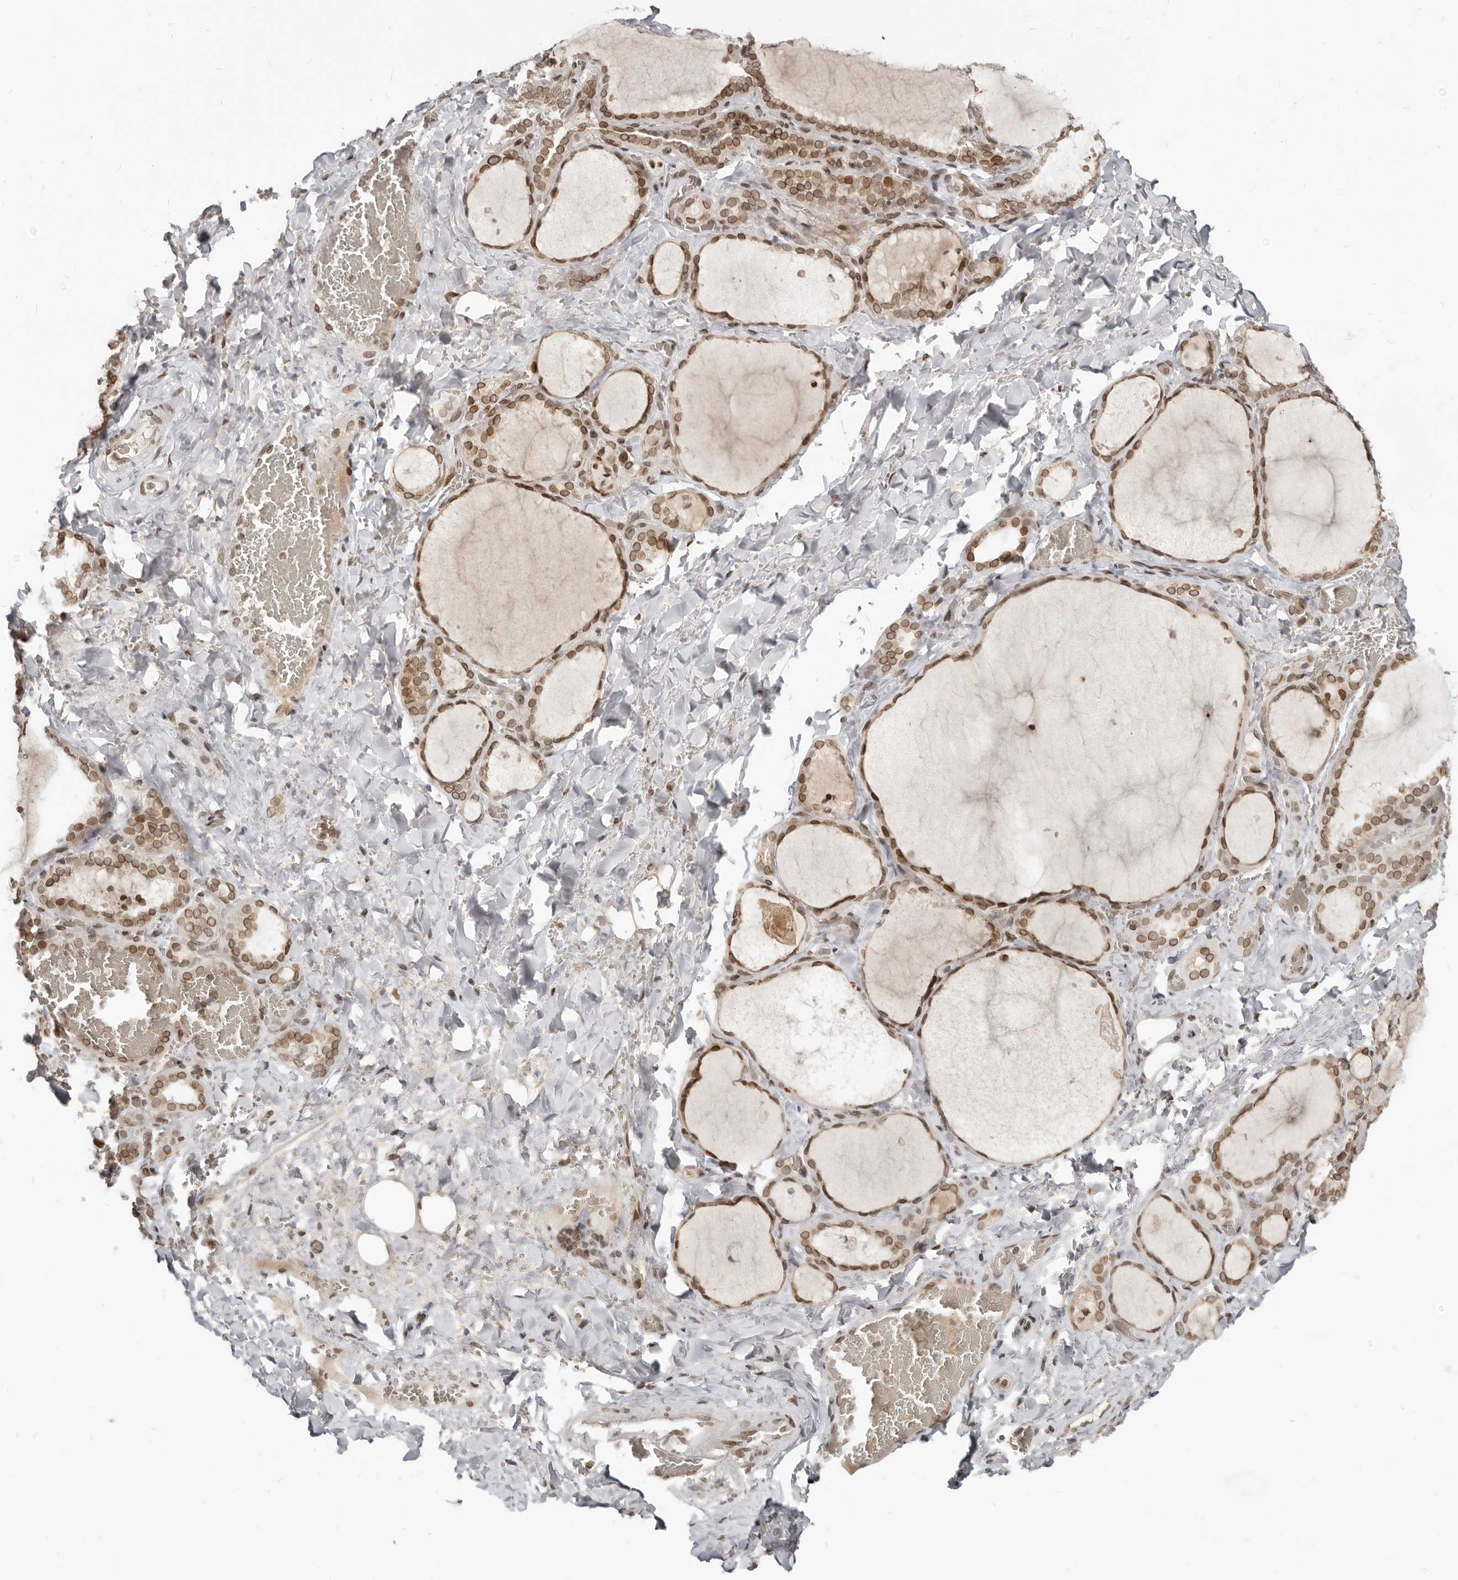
{"staining": {"intensity": "moderate", "quantity": ">75%", "location": "cytoplasmic/membranous,nuclear"}, "tissue": "thyroid gland", "cell_type": "Glandular cells", "image_type": "normal", "snomed": [{"axis": "morphology", "description": "Normal tissue, NOS"}, {"axis": "topography", "description": "Thyroid gland"}], "caption": "Protein expression analysis of benign thyroid gland shows moderate cytoplasmic/membranous,nuclear positivity in approximately >75% of glandular cells.", "gene": "NUP153", "patient": {"sex": "female", "age": 22}}